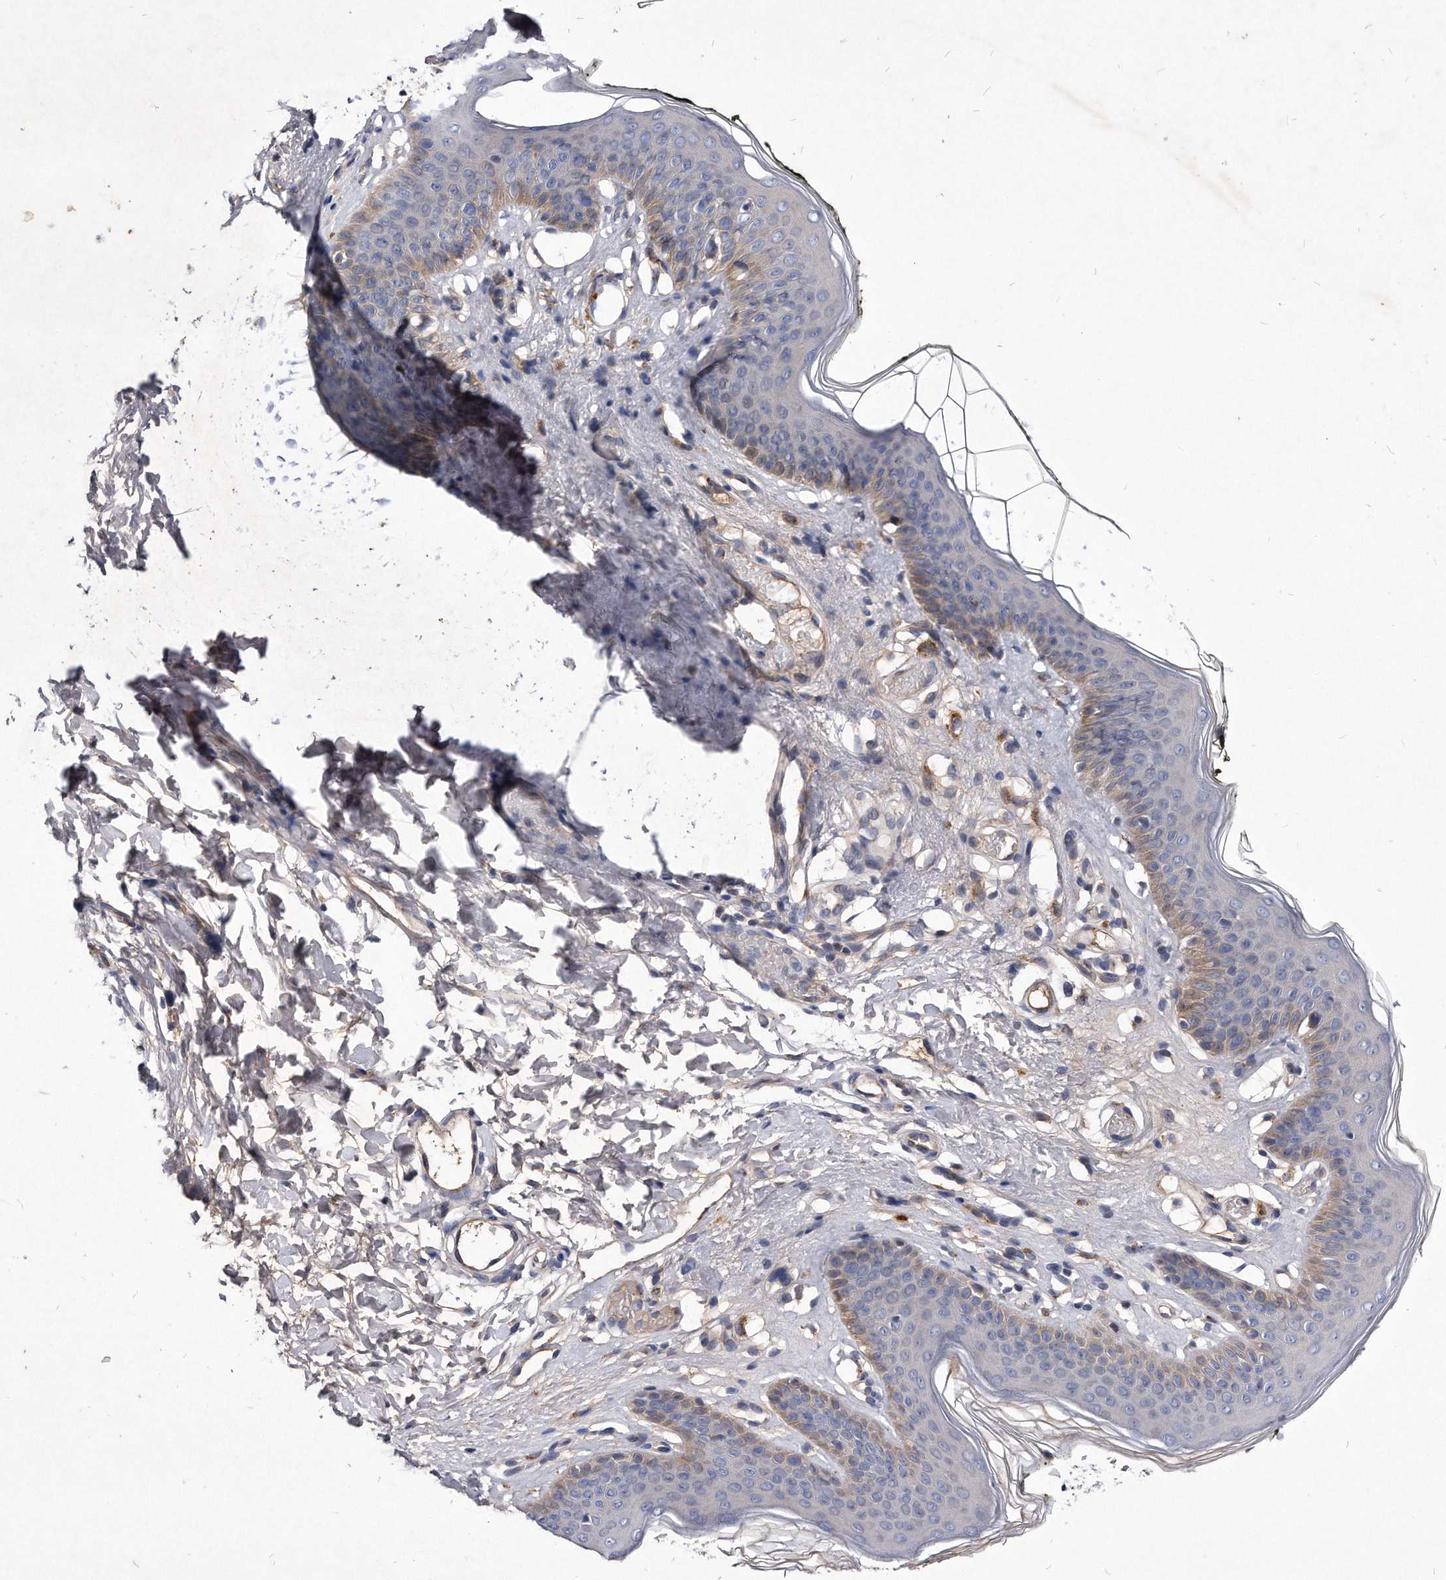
{"staining": {"intensity": "weak", "quantity": "<25%", "location": "cytoplasmic/membranous"}, "tissue": "skin", "cell_type": "Epidermal cells", "image_type": "normal", "snomed": [{"axis": "morphology", "description": "Normal tissue, NOS"}, {"axis": "morphology", "description": "Inflammation, NOS"}, {"axis": "topography", "description": "Vulva"}], "caption": "Epidermal cells show no significant positivity in normal skin. (DAB (3,3'-diaminobenzidine) immunohistochemistry visualized using brightfield microscopy, high magnification).", "gene": "MGAT4A", "patient": {"sex": "female", "age": 84}}